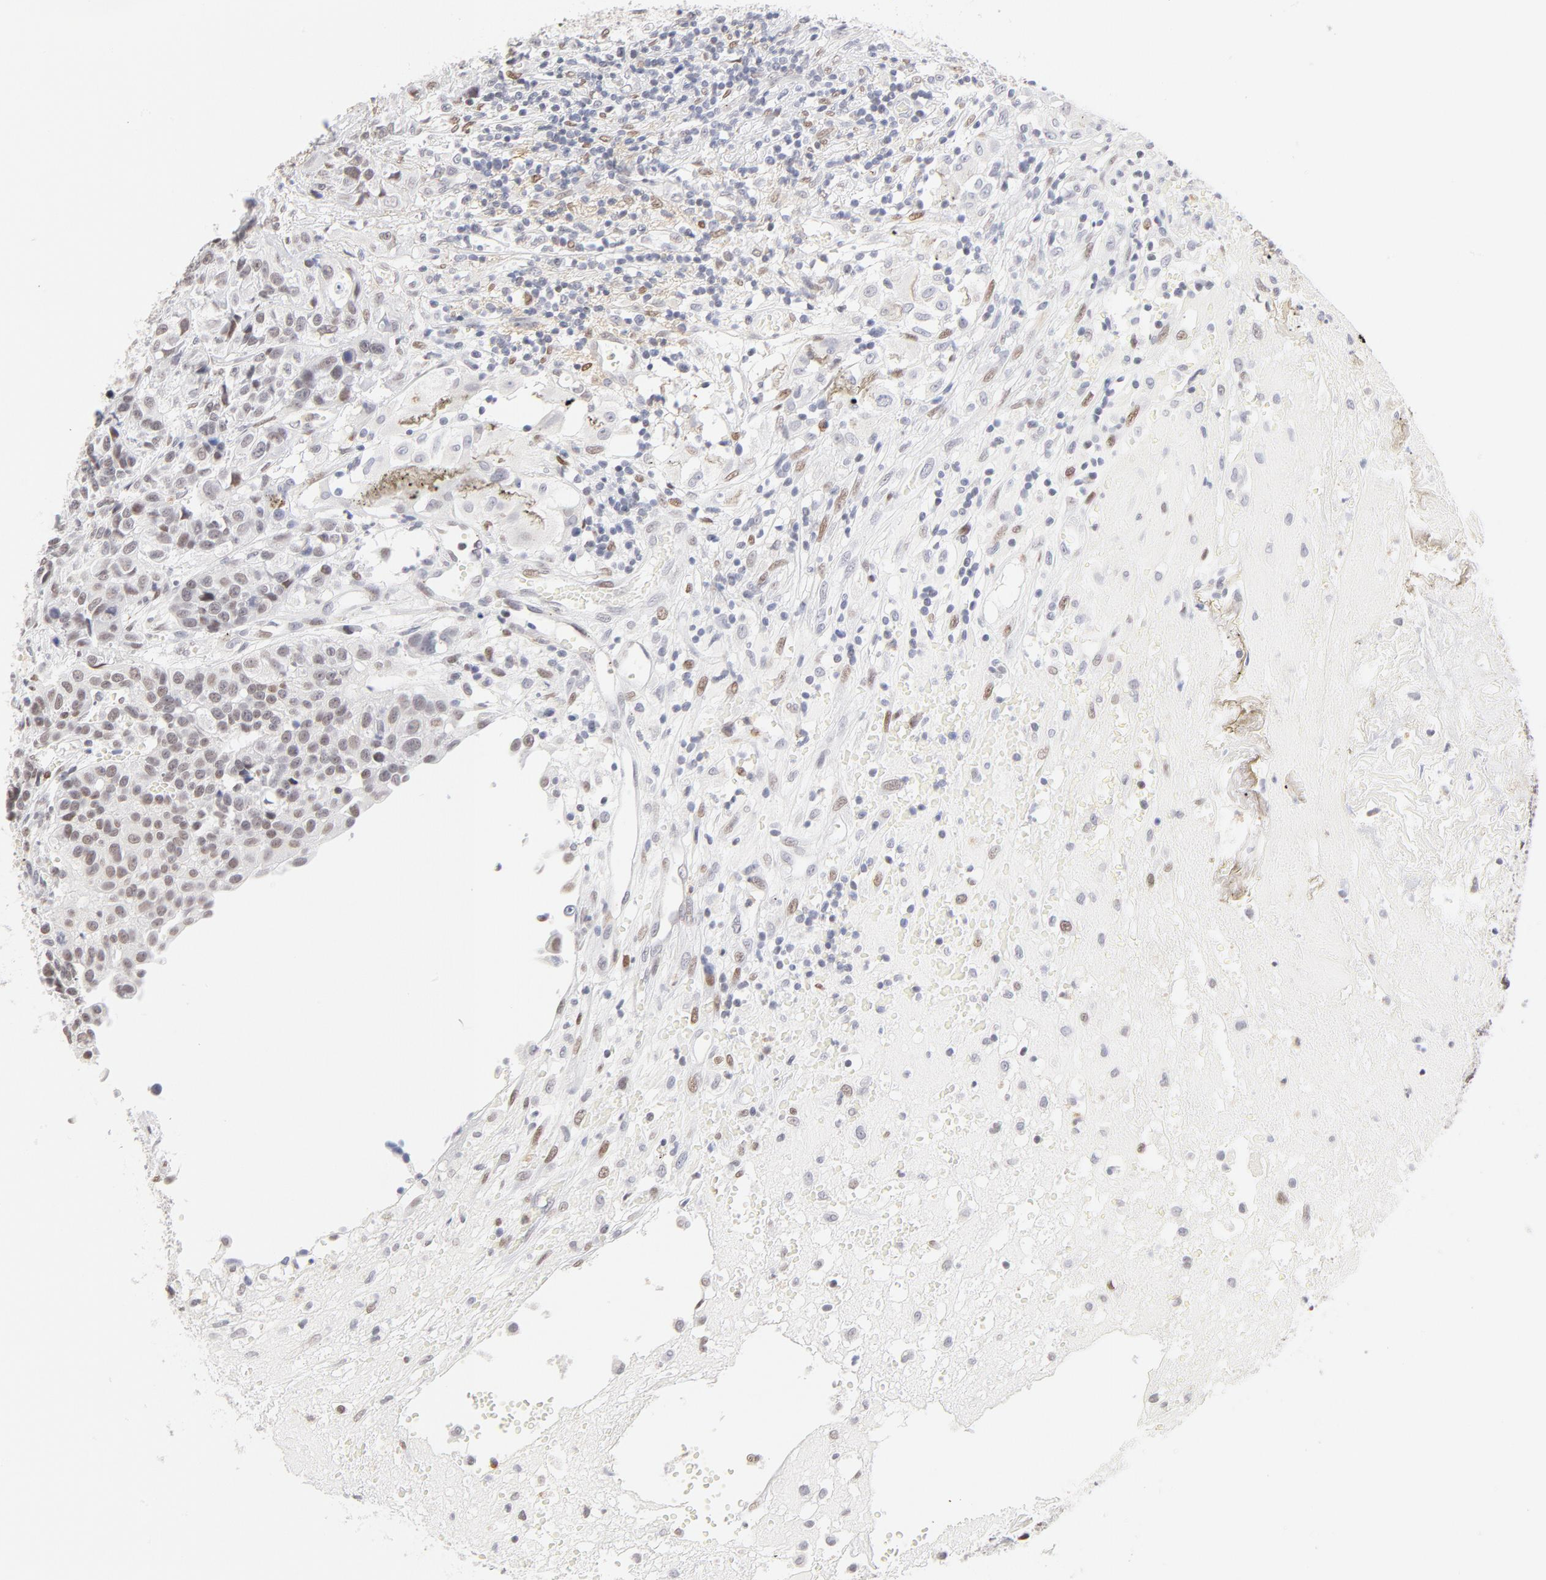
{"staining": {"intensity": "weak", "quantity": "25%-75%", "location": "nuclear"}, "tissue": "urothelial cancer", "cell_type": "Tumor cells", "image_type": "cancer", "snomed": [{"axis": "morphology", "description": "Urothelial carcinoma, High grade"}, {"axis": "topography", "description": "Urinary bladder"}], "caption": "Weak nuclear expression is present in about 25%-75% of tumor cells in urothelial carcinoma (high-grade).", "gene": "PBX1", "patient": {"sex": "female", "age": 81}}